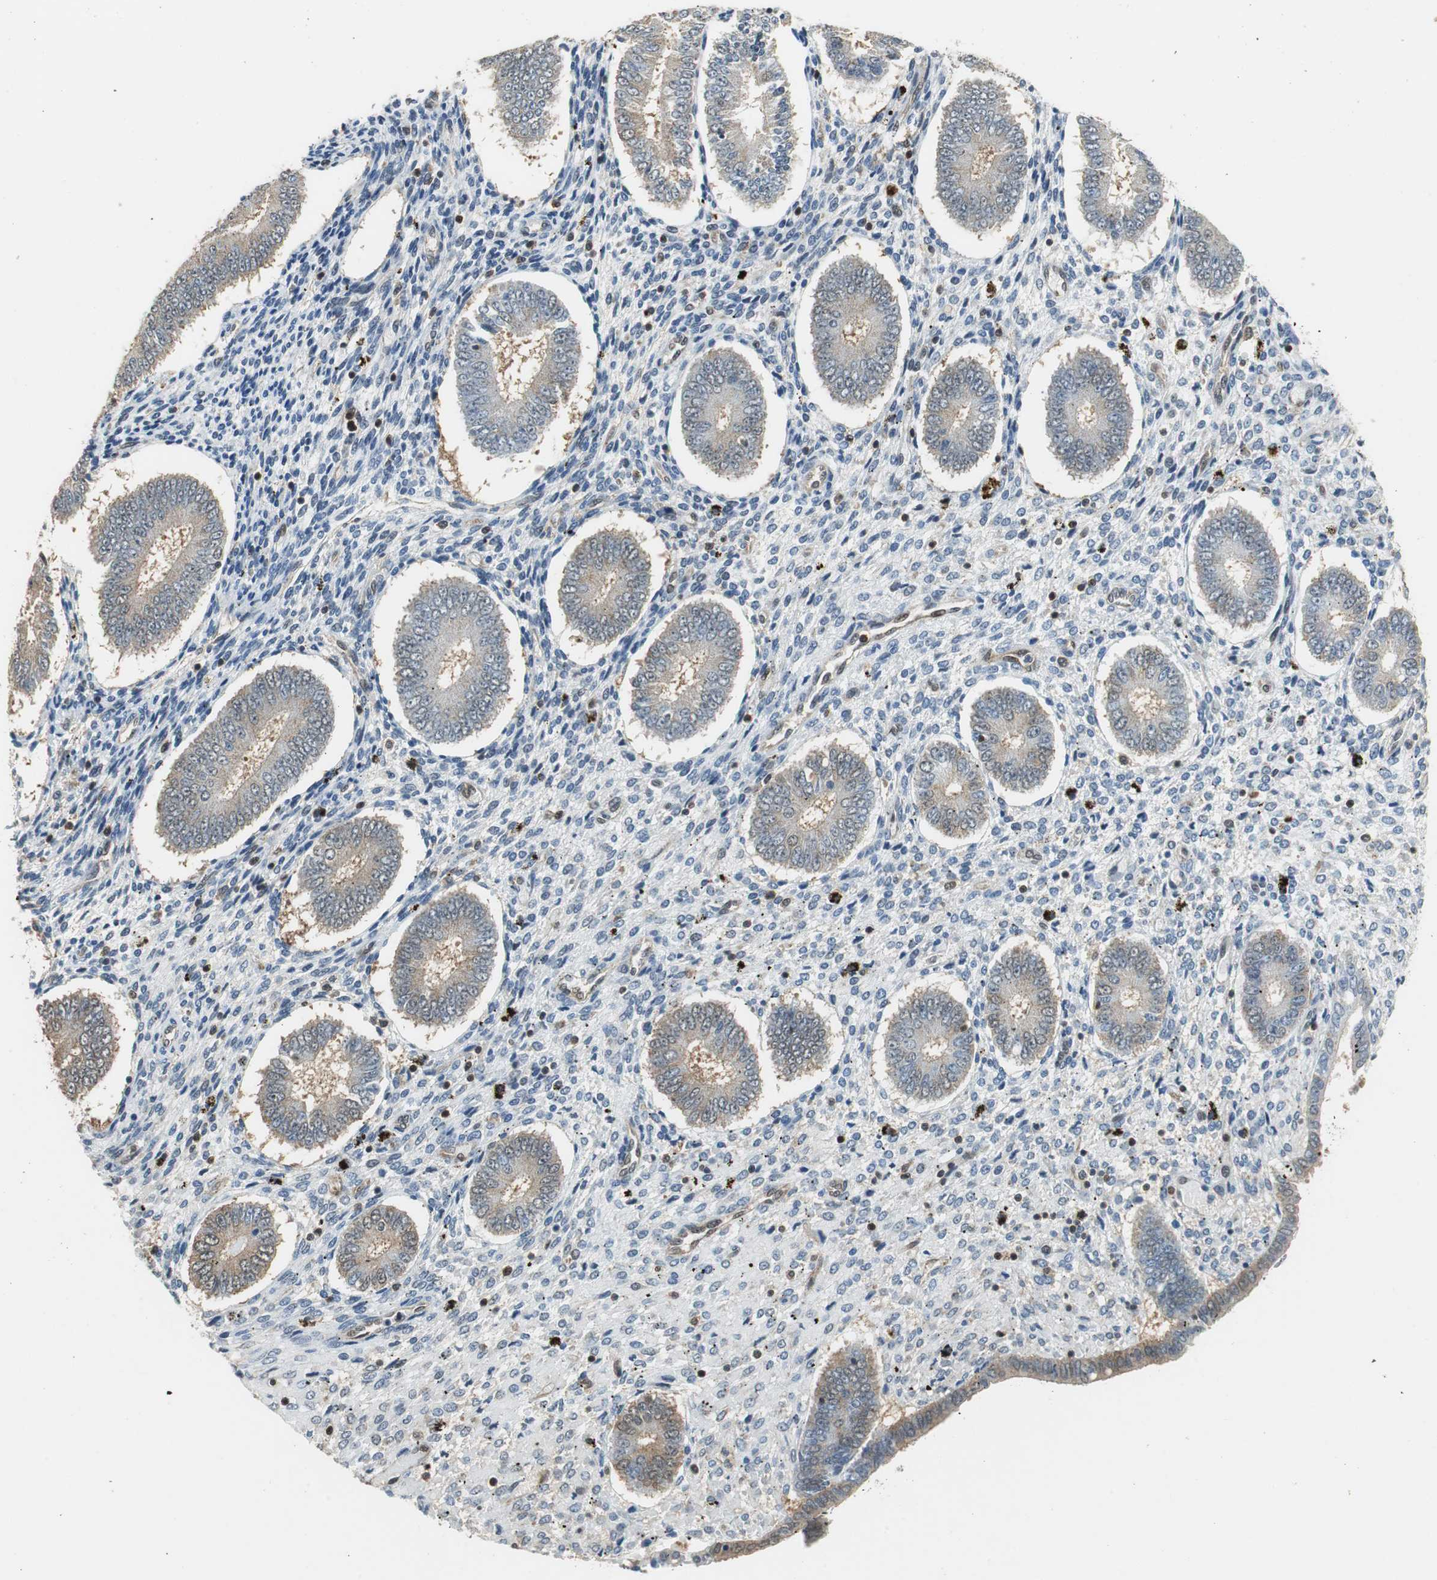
{"staining": {"intensity": "negative", "quantity": "none", "location": "none"}, "tissue": "endometrium", "cell_type": "Cells in endometrial stroma", "image_type": "normal", "snomed": [{"axis": "morphology", "description": "Normal tissue, NOS"}, {"axis": "topography", "description": "Endometrium"}], "caption": "A high-resolution photomicrograph shows immunohistochemistry (IHC) staining of benign endometrium, which shows no significant expression in cells in endometrial stroma. (DAB (3,3'-diaminobenzidine) immunohistochemistry with hematoxylin counter stain).", "gene": "GSDMD", "patient": {"sex": "female", "age": 42}}